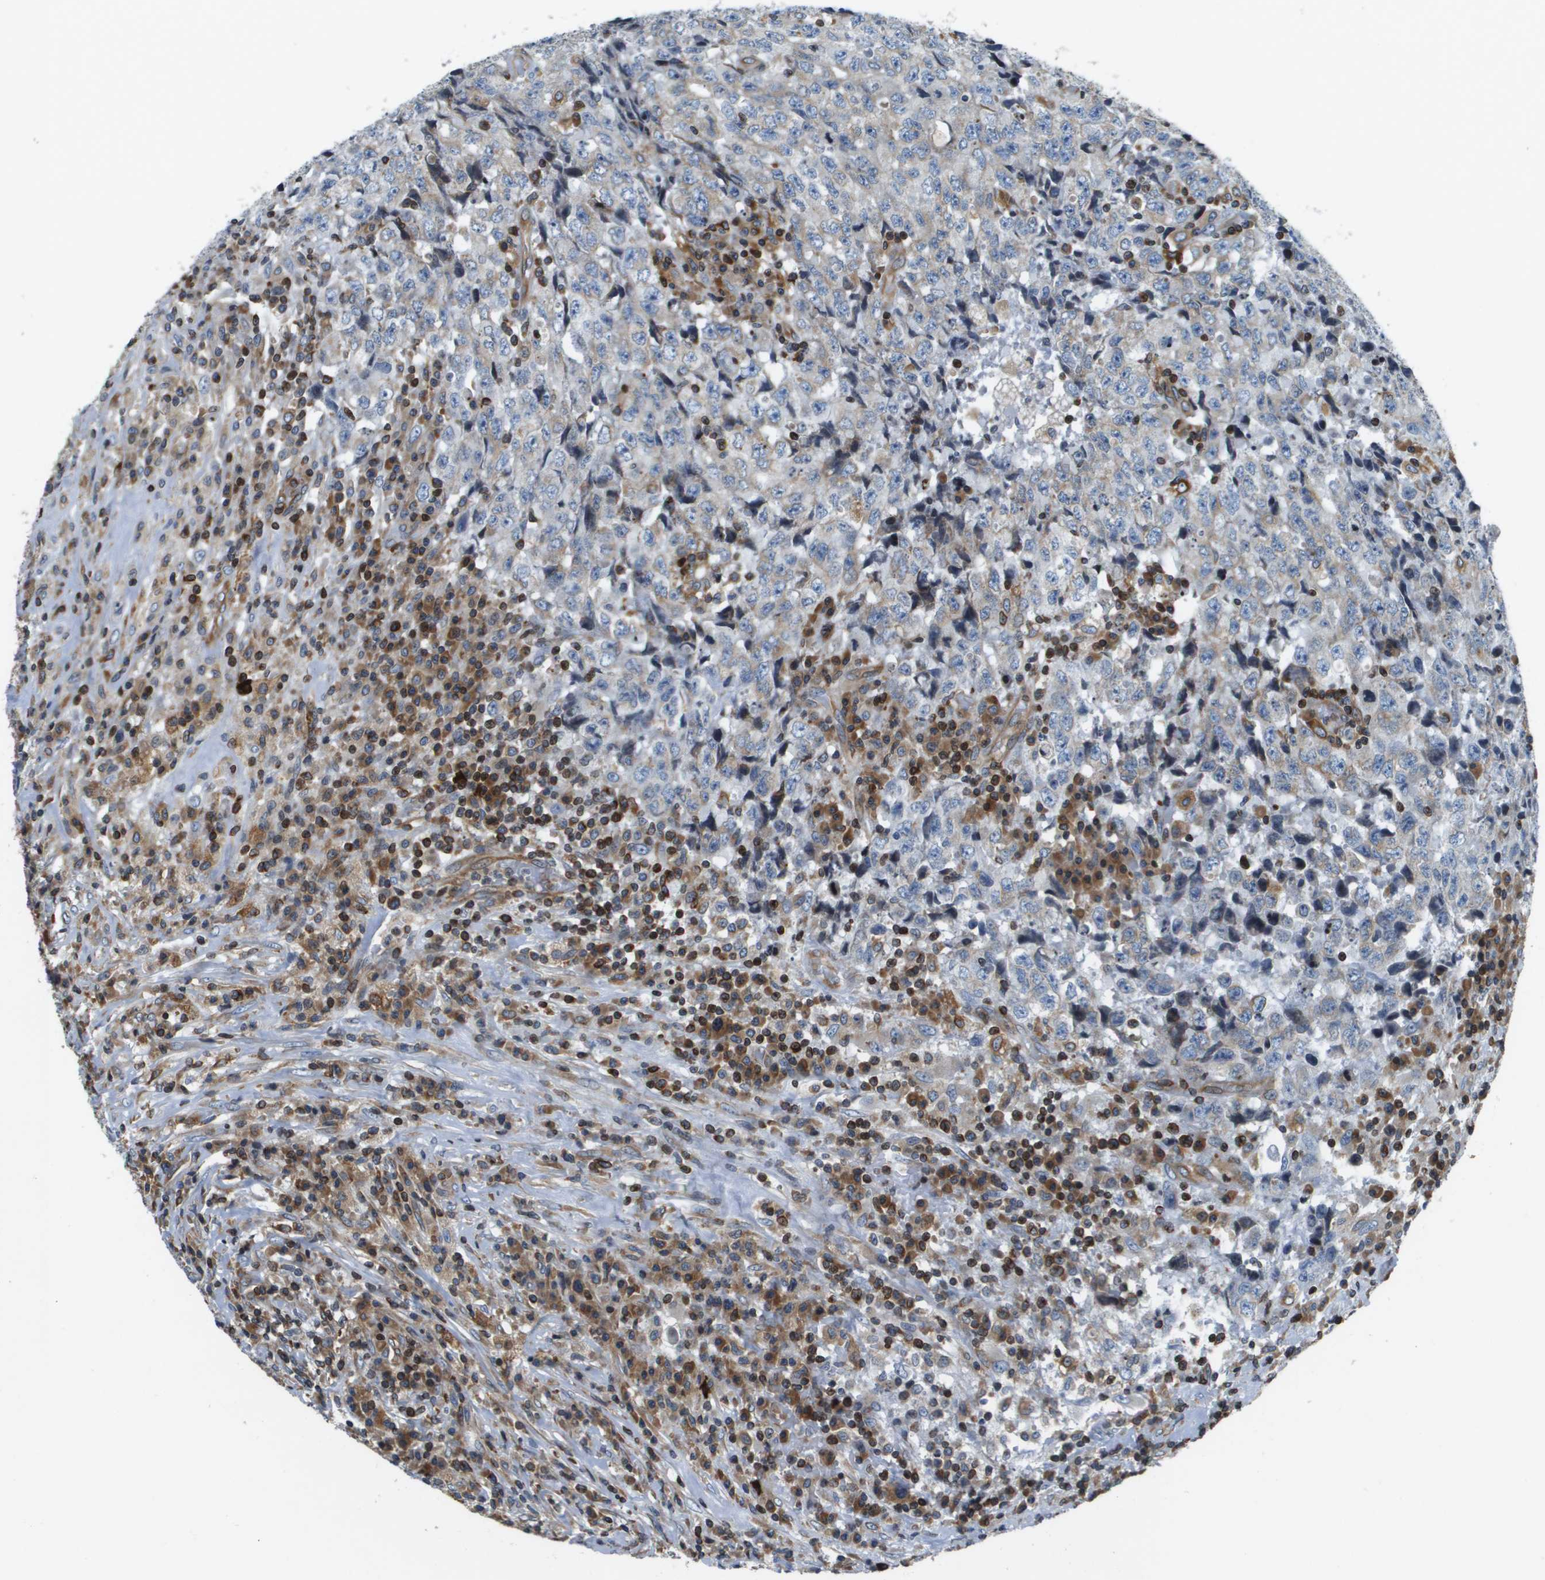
{"staining": {"intensity": "weak", "quantity": "<25%", "location": "cytoplasmic/membranous"}, "tissue": "testis cancer", "cell_type": "Tumor cells", "image_type": "cancer", "snomed": [{"axis": "morphology", "description": "Necrosis, NOS"}, {"axis": "morphology", "description": "Carcinoma, Embryonal, NOS"}, {"axis": "topography", "description": "Testis"}], "caption": "High power microscopy image of an IHC photomicrograph of testis cancer, revealing no significant positivity in tumor cells. (Brightfield microscopy of DAB (3,3'-diaminobenzidine) immunohistochemistry (IHC) at high magnification).", "gene": "ESYT1", "patient": {"sex": "male", "age": 19}}